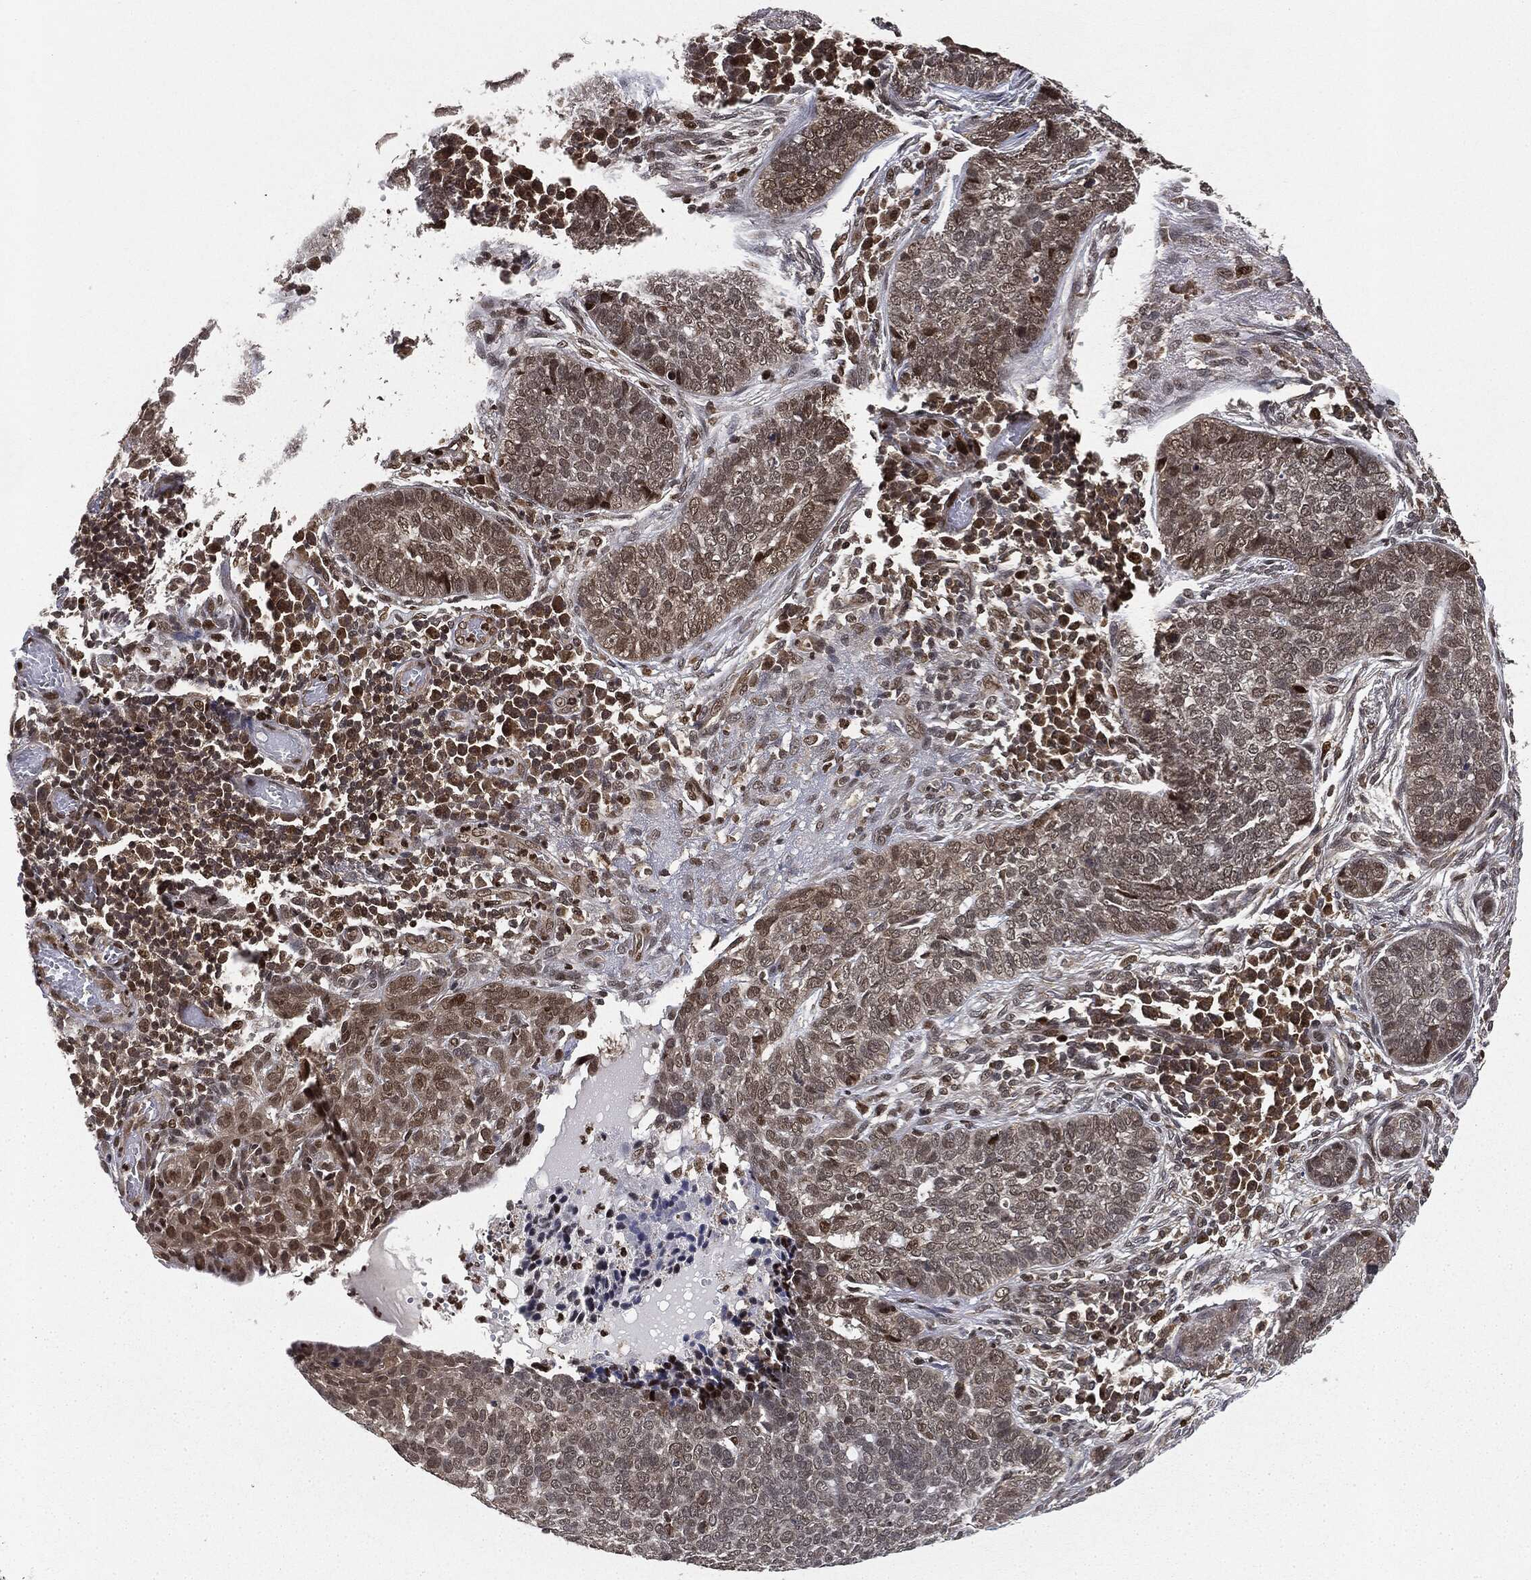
{"staining": {"intensity": "weak", "quantity": "25%-75%", "location": "nuclear"}, "tissue": "skin cancer", "cell_type": "Tumor cells", "image_type": "cancer", "snomed": [{"axis": "morphology", "description": "Basal cell carcinoma"}, {"axis": "topography", "description": "Skin"}], "caption": "Protein staining shows weak nuclear positivity in approximately 25%-75% of tumor cells in skin basal cell carcinoma.", "gene": "TBC1D22A", "patient": {"sex": "female", "age": 69}}